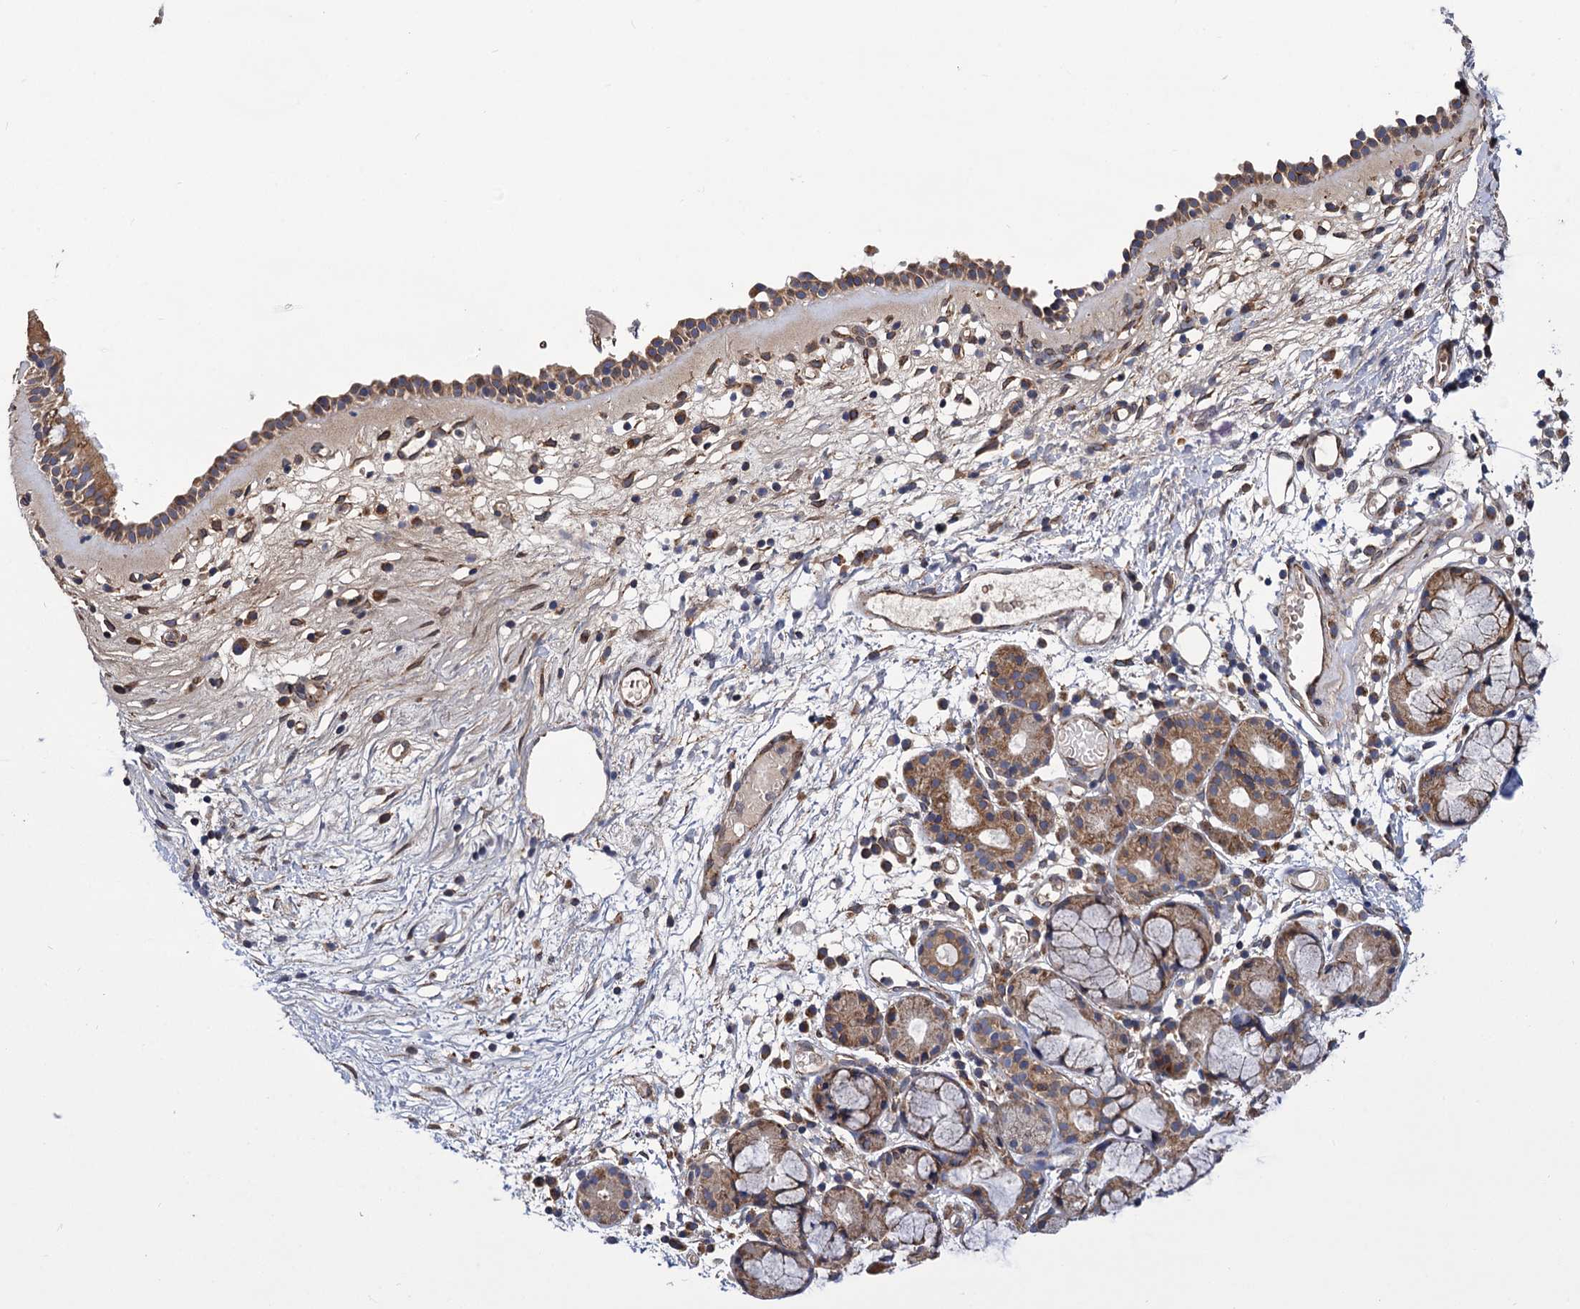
{"staining": {"intensity": "moderate", "quantity": ">75%", "location": "cytoplasmic/membranous"}, "tissue": "nasopharynx", "cell_type": "Respiratory epithelial cells", "image_type": "normal", "snomed": [{"axis": "morphology", "description": "Normal tissue, NOS"}, {"axis": "morphology", "description": "Inflammation, NOS"}, {"axis": "topography", "description": "Nasopharynx"}], "caption": "IHC (DAB) staining of unremarkable human nasopharynx demonstrates moderate cytoplasmic/membranous protein positivity in approximately >75% of respiratory epithelial cells. Immunohistochemistry (ihc) stains the protein in brown and the nuclei are stained blue.", "gene": "SUPV3L1", "patient": {"sex": "male", "age": 70}}